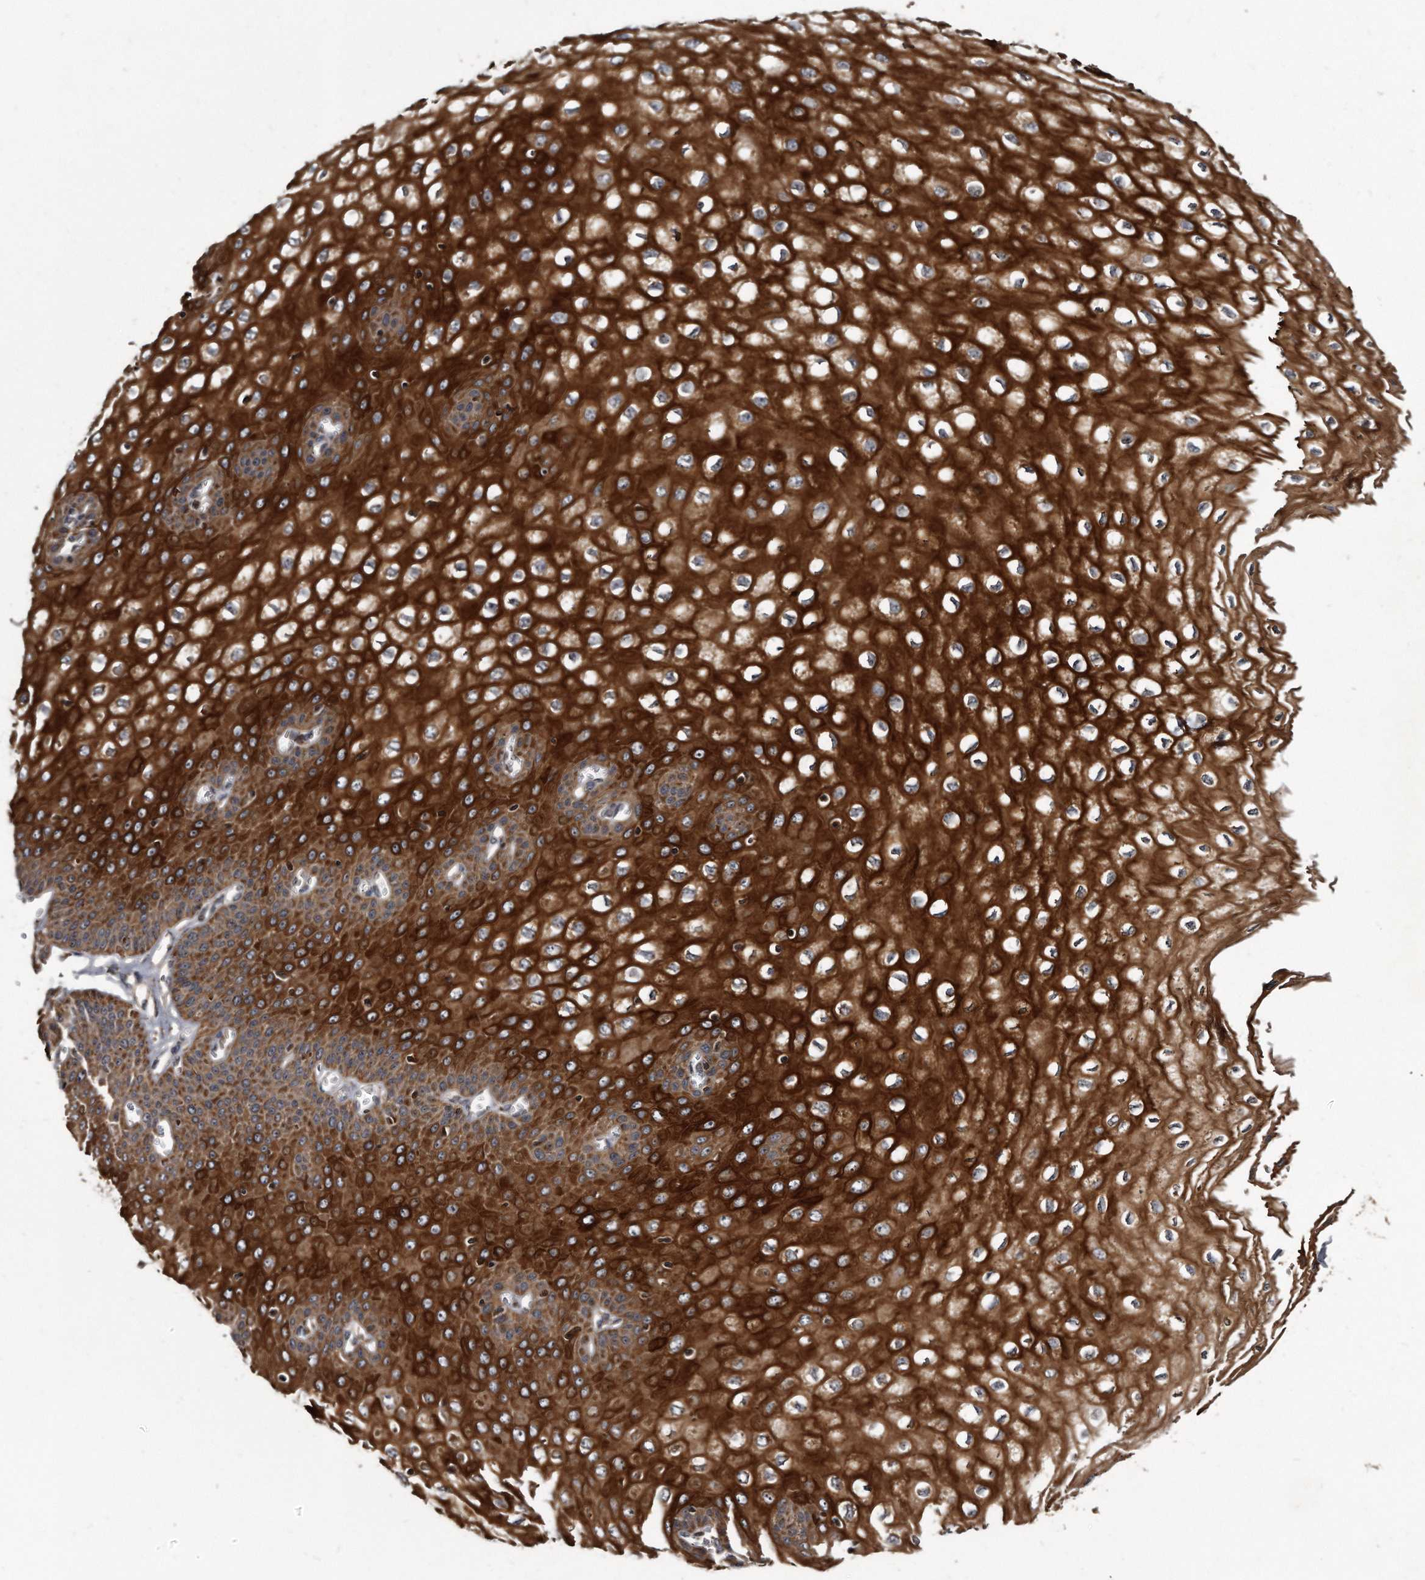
{"staining": {"intensity": "strong", "quantity": ">75%", "location": "cytoplasmic/membranous"}, "tissue": "esophagus", "cell_type": "Squamous epithelial cells", "image_type": "normal", "snomed": [{"axis": "morphology", "description": "Normal tissue, NOS"}, {"axis": "topography", "description": "Esophagus"}], "caption": "The histopathology image displays a brown stain indicating the presence of a protein in the cytoplasmic/membranous of squamous epithelial cells in esophagus. (Brightfield microscopy of DAB IHC at high magnification).", "gene": "FAM136A", "patient": {"sex": "male", "age": 60}}